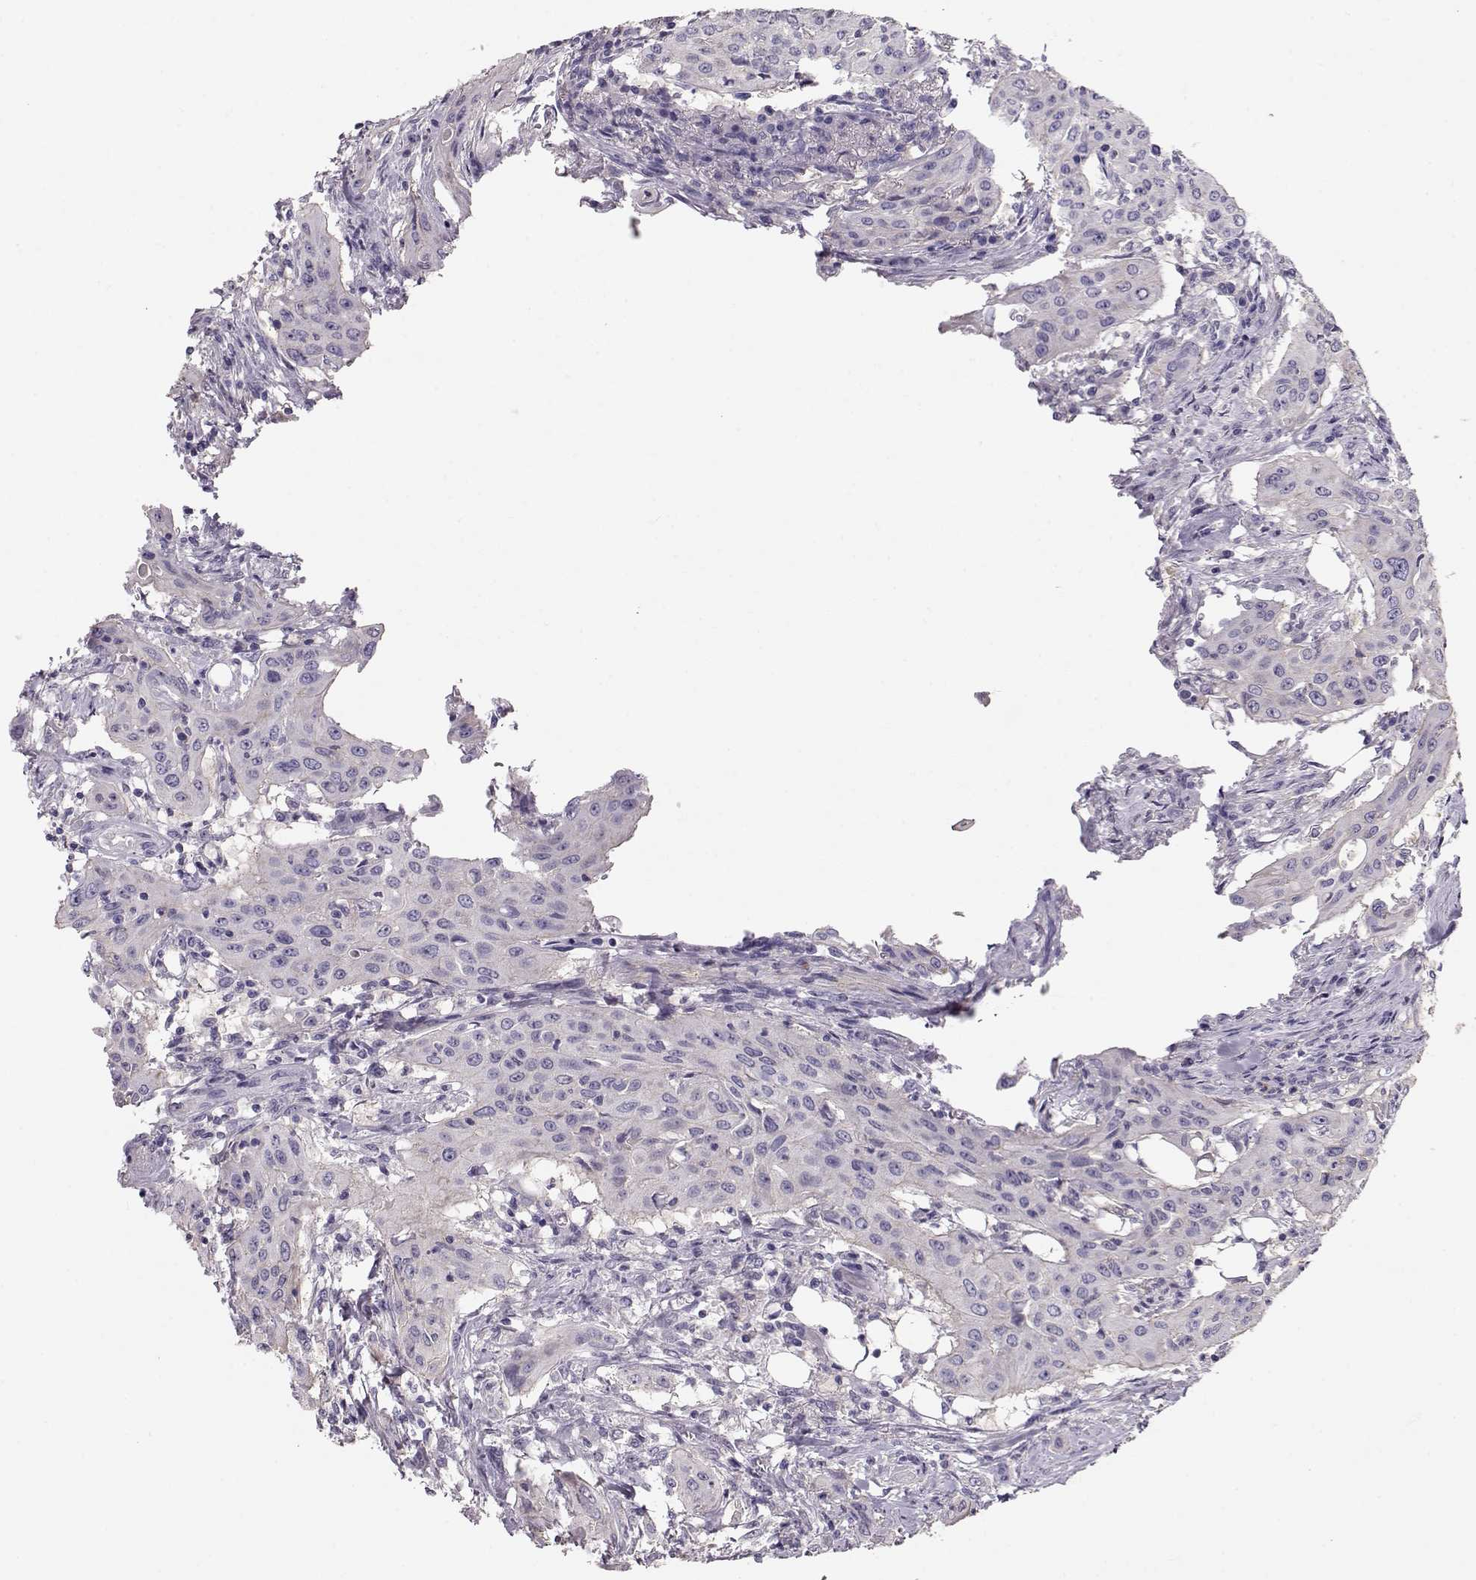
{"staining": {"intensity": "negative", "quantity": "none", "location": "none"}, "tissue": "urothelial cancer", "cell_type": "Tumor cells", "image_type": "cancer", "snomed": [{"axis": "morphology", "description": "Urothelial carcinoma, High grade"}, {"axis": "topography", "description": "Urinary bladder"}], "caption": "Photomicrograph shows no significant protein positivity in tumor cells of urothelial cancer.", "gene": "NDRG4", "patient": {"sex": "male", "age": 82}}